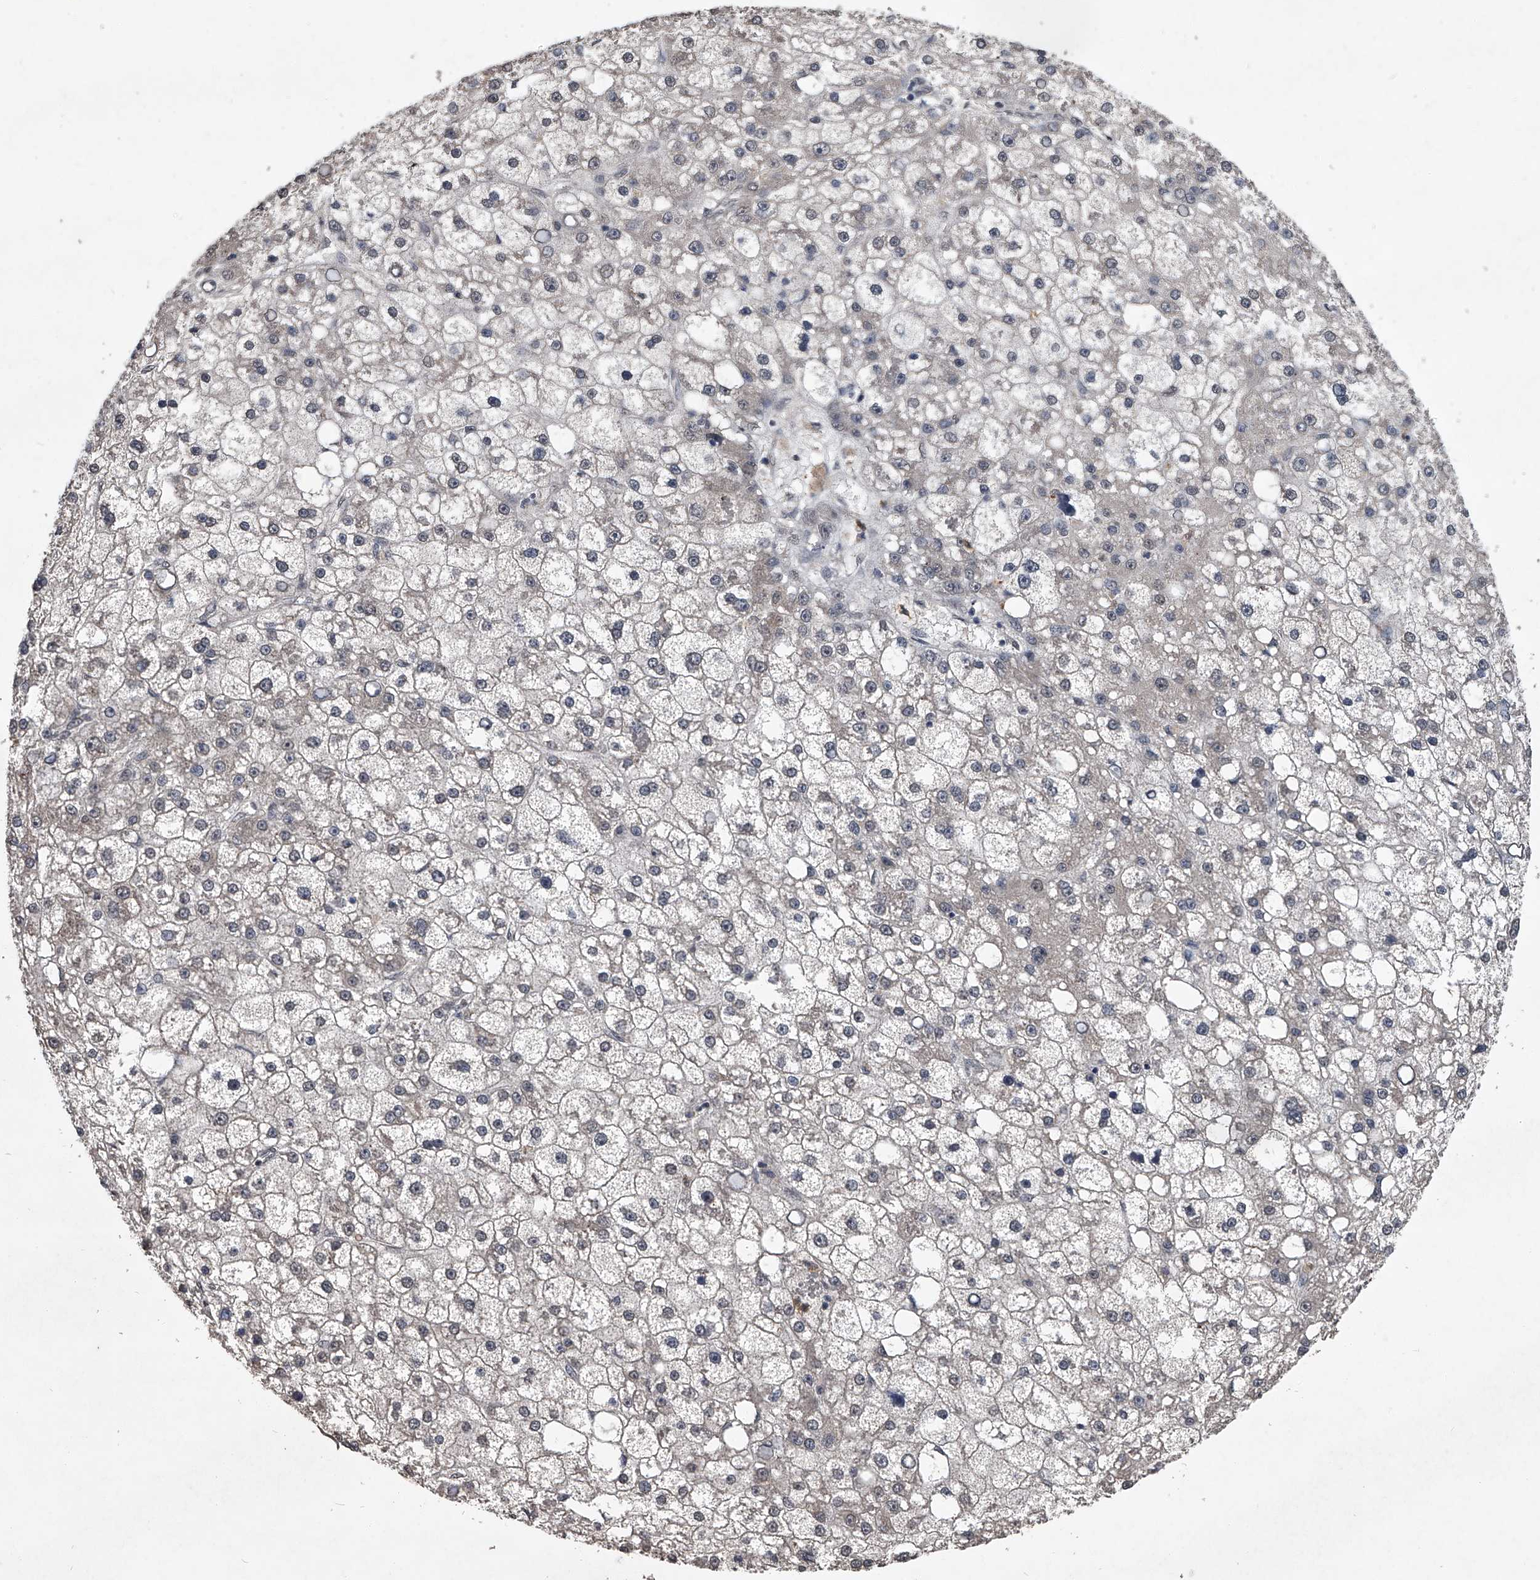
{"staining": {"intensity": "weak", "quantity": "<25%", "location": "cytoplasmic/membranous"}, "tissue": "liver cancer", "cell_type": "Tumor cells", "image_type": "cancer", "snomed": [{"axis": "morphology", "description": "Carcinoma, Hepatocellular, NOS"}, {"axis": "topography", "description": "Liver"}], "caption": "Immunohistochemistry (IHC) micrograph of neoplastic tissue: liver hepatocellular carcinoma stained with DAB (3,3'-diaminobenzidine) reveals no significant protein expression in tumor cells.", "gene": "TSNAX", "patient": {"sex": "male", "age": 67}}